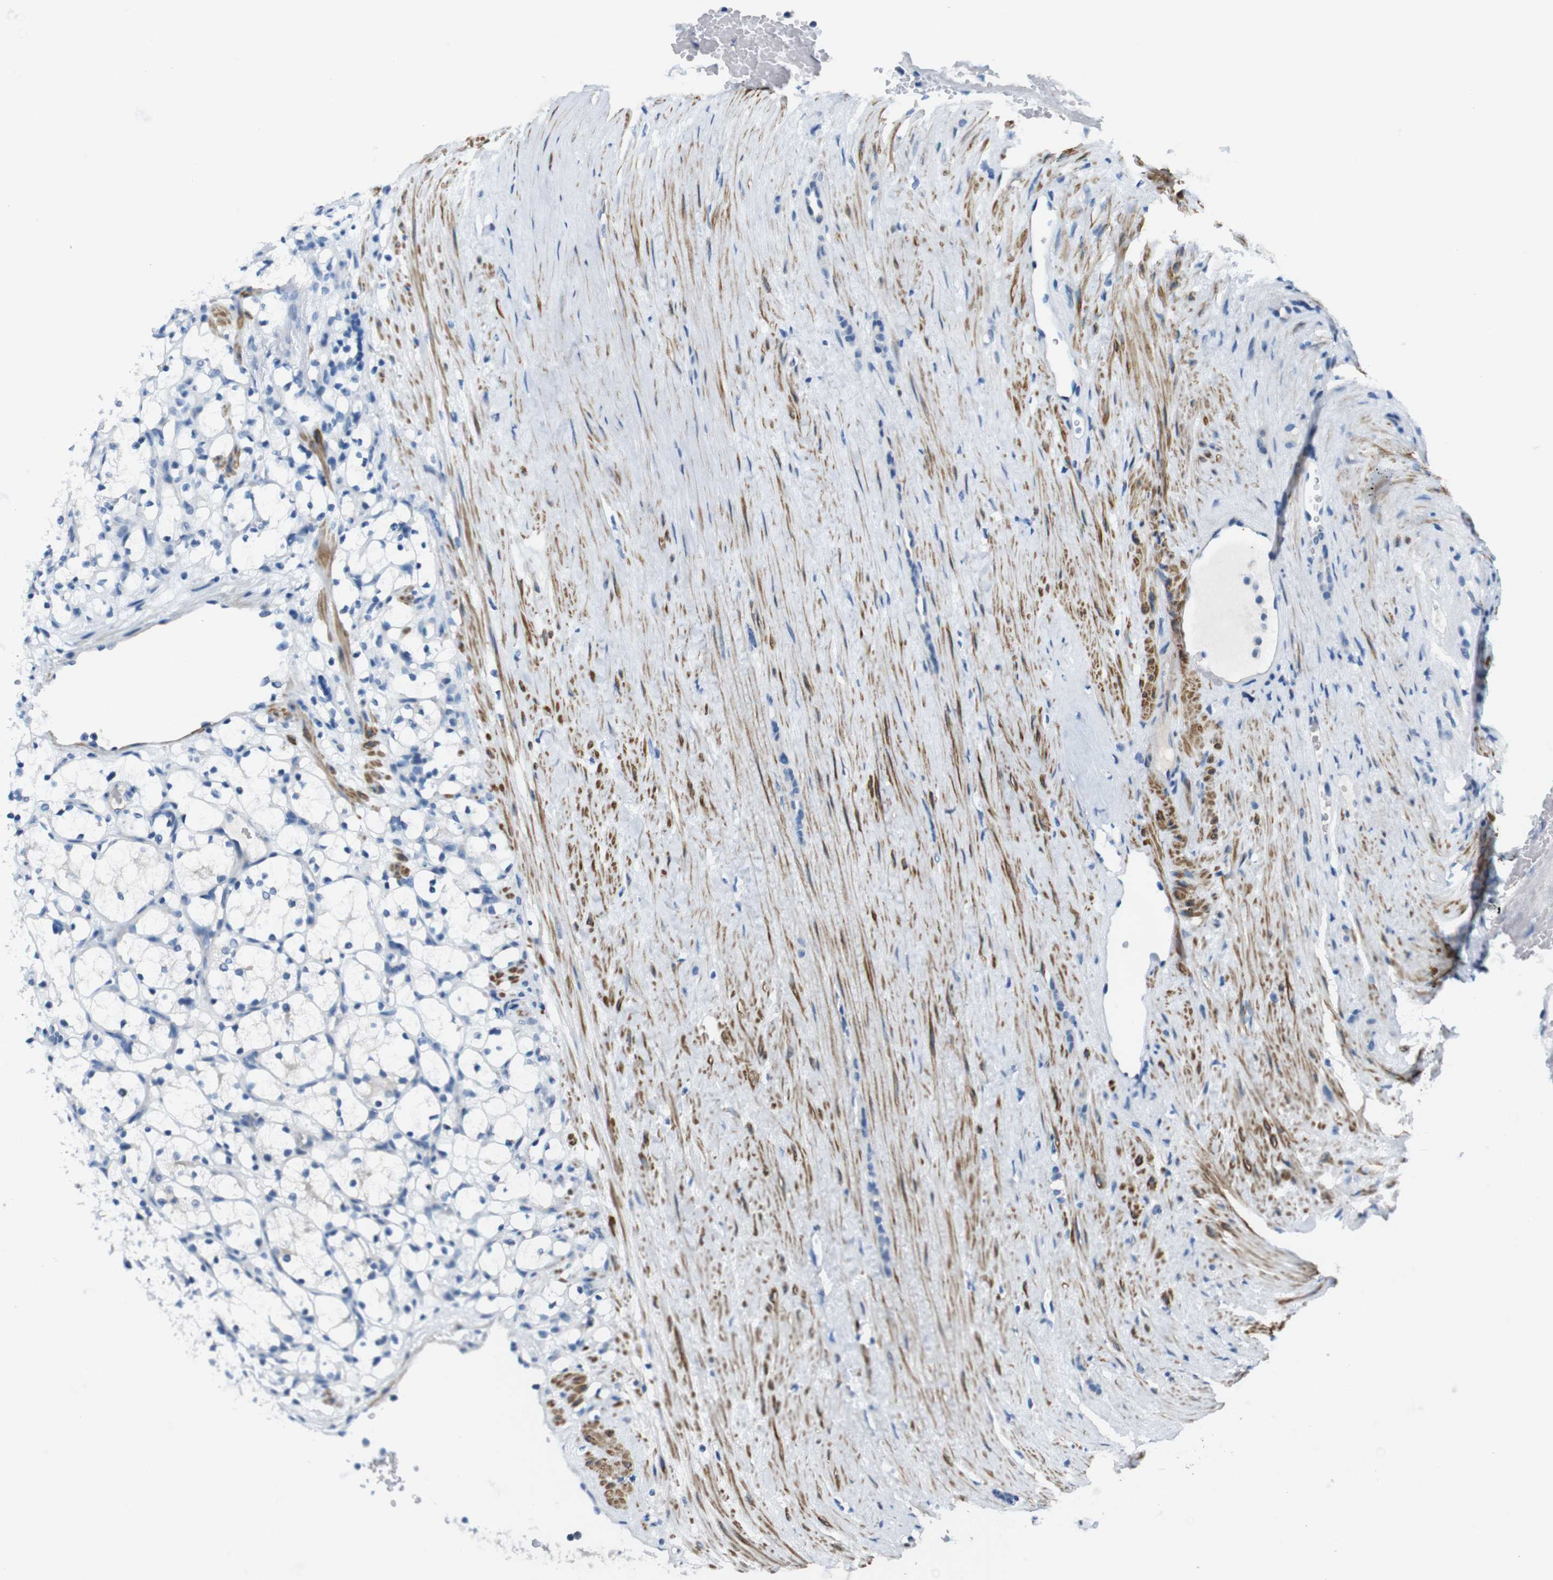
{"staining": {"intensity": "negative", "quantity": "none", "location": "none"}, "tissue": "renal cancer", "cell_type": "Tumor cells", "image_type": "cancer", "snomed": [{"axis": "morphology", "description": "Adenocarcinoma, NOS"}, {"axis": "topography", "description": "Kidney"}], "caption": "High magnification brightfield microscopy of adenocarcinoma (renal) stained with DAB (brown) and counterstained with hematoxylin (blue): tumor cells show no significant expression.", "gene": "HRH2", "patient": {"sex": "female", "age": 69}}